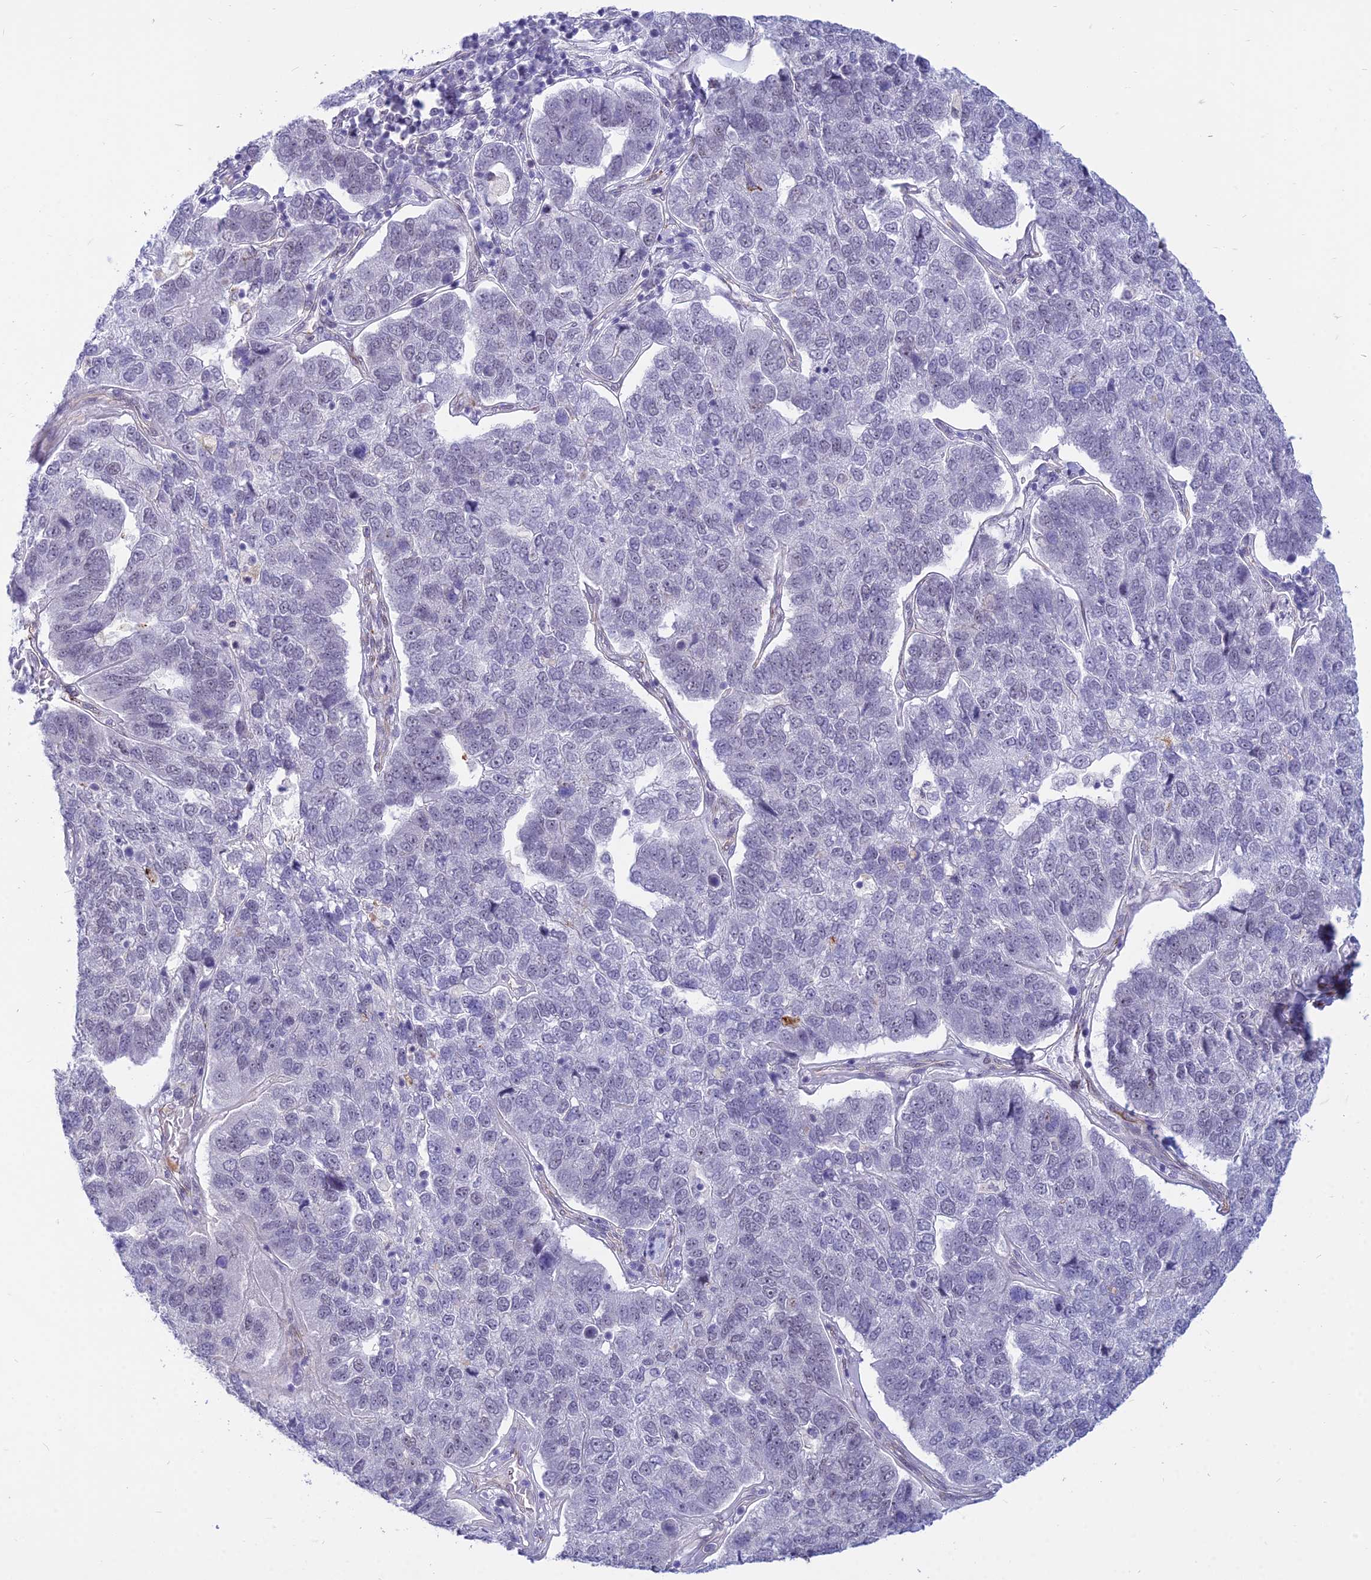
{"staining": {"intensity": "negative", "quantity": "none", "location": "none"}, "tissue": "pancreatic cancer", "cell_type": "Tumor cells", "image_type": "cancer", "snomed": [{"axis": "morphology", "description": "Adenocarcinoma, NOS"}, {"axis": "topography", "description": "Pancreas"}], "caption": "Immunohistochemistry (IHC) photomicrograph of neoplastic tissue: adenocarcinoma (pancreatic) stained with DAB (3,3'-diaminobenzidine) shows no significant protein positivity in tumor cells. (DAB (3,3'-diaminobenzidine) IHC visualized using brightfield microscopy, high magnification).", "gene": "SAPCD2", "patient": {"sex": "female", "age": 61}}